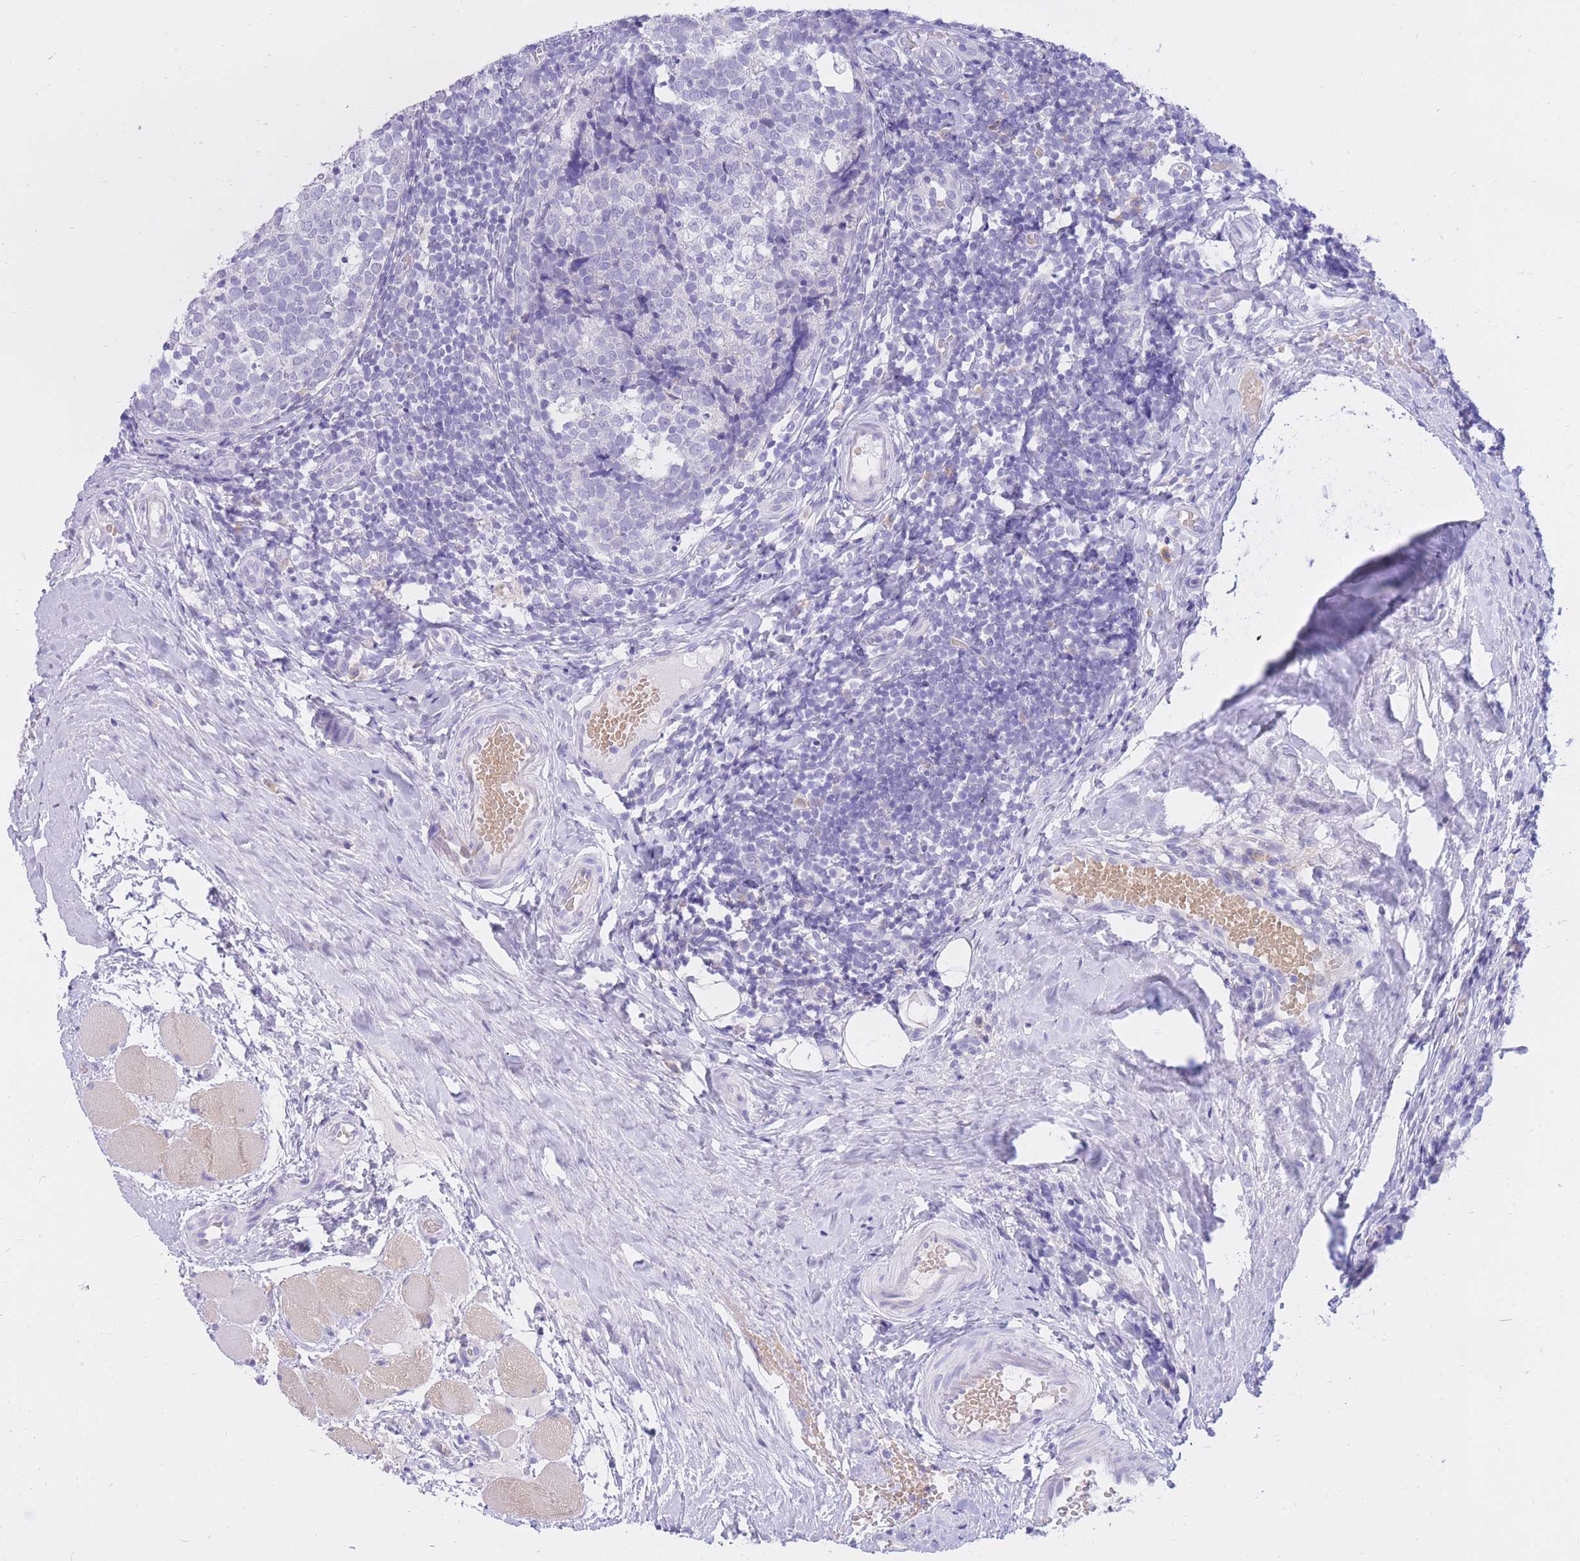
{"staining": {"intensity": "negative", "quantity": "none", "location": "none"}, "tissue": "tonsil", "cell_type": "Germinal center cells", "image_type": "normal", "snomed": [{"axis": "morphology", "description": "Normal tissue, NOS"}, {"axis": "topography", "description": "Tonsil"}], "caption": "An immunohistochemistry micrograph of normal tonsil is shown. There is no staining in germinal center cells of tonsil. (Stains: DAB immunohistochemistry (IHC) with hematoxylin counter stain, Microscopy: brightfield microscopy at high magnification).", "gene": "SSUH2", "patient": {"sex": "female", "age": 19}}